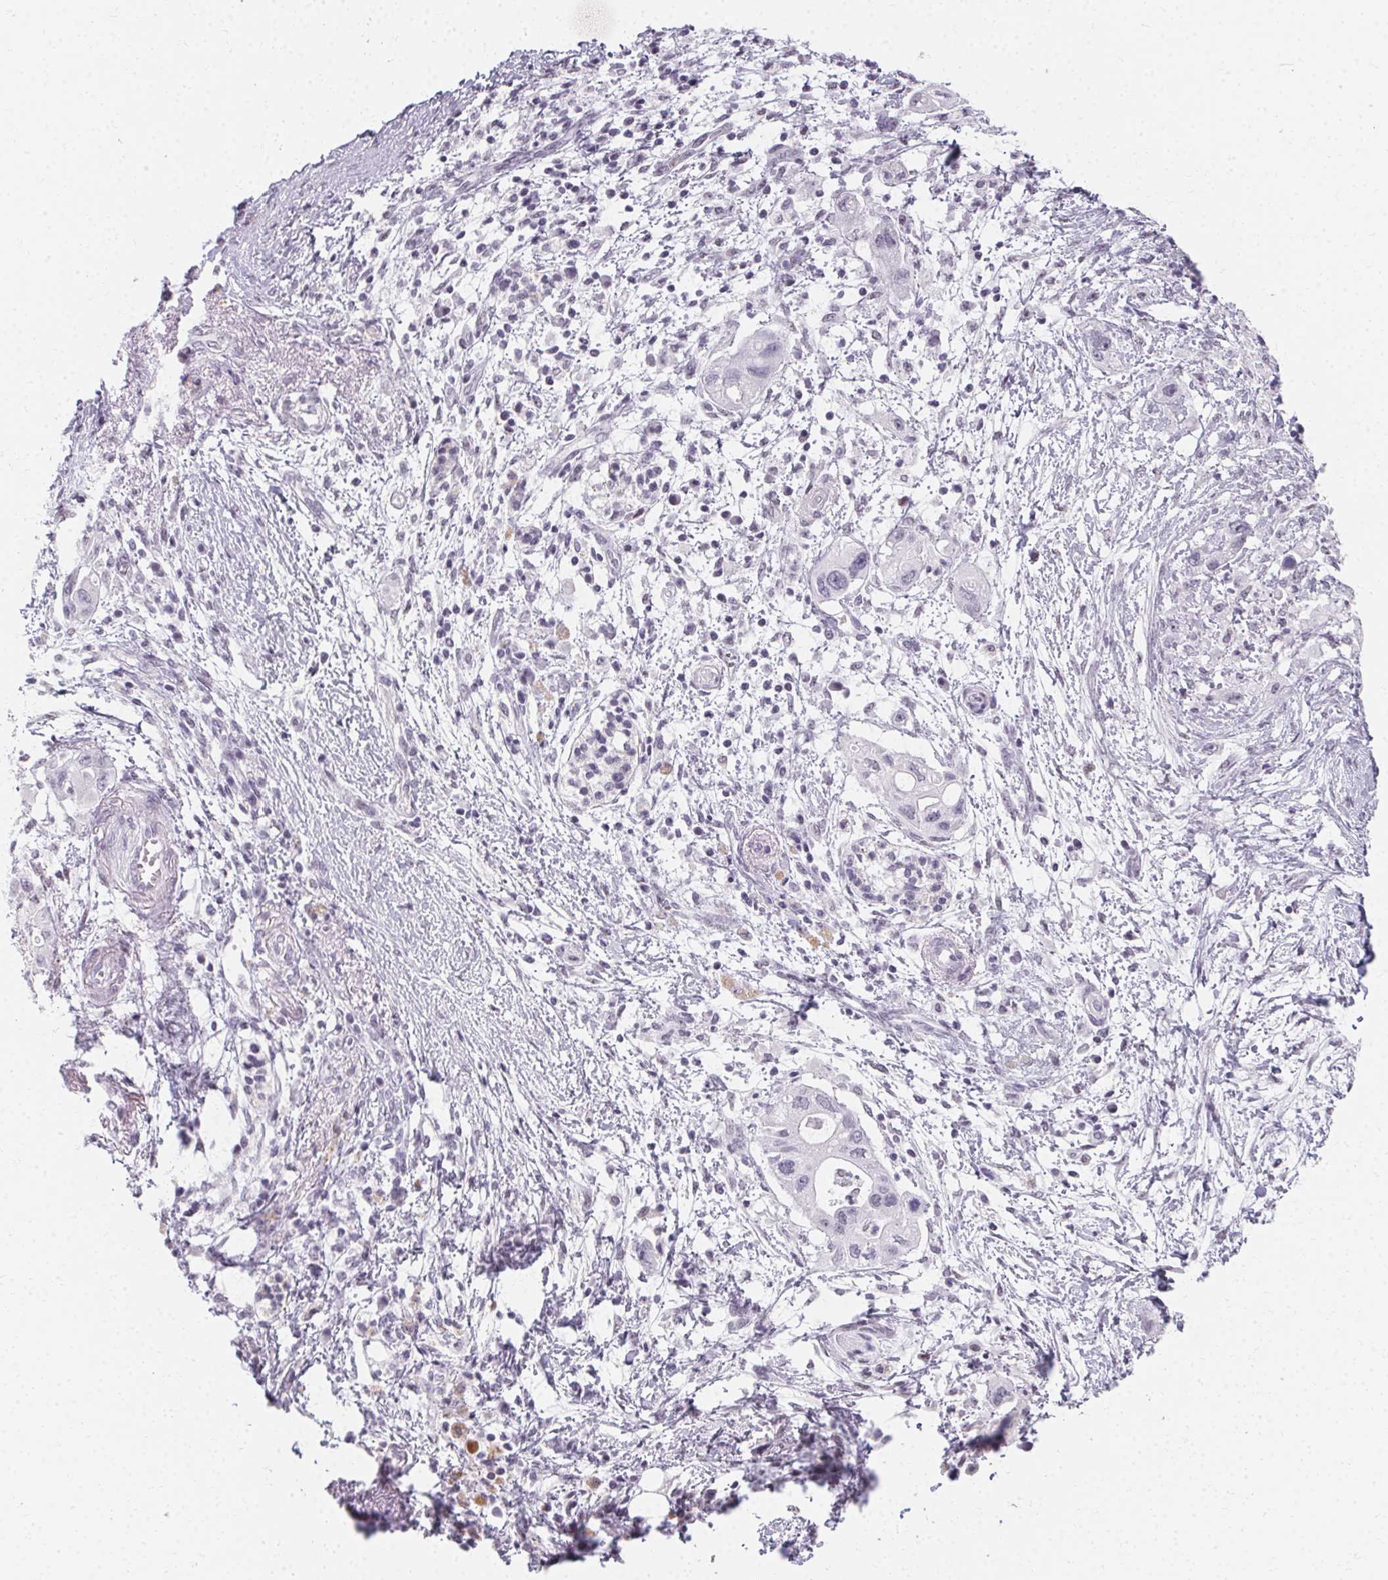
{"staining": {"intensity": "negative", "quantity": "none", "location": "none"}, "tissue": "pancreatic cancer", "cell_type": "Tumor cells", "image_type": "cancer", "snomed": [{"axis": "morphology", "description": "Adenocarcinoma, NOS"}, {"axis": "topography", "description": "Pancreas"}], "caption": "High magnification brightfield microscopy of pancreatic adenocarcinoma stained with DAB (3,3'-diaminobenzidine) (brown) and counterstained with hematoxylin (blue): tumor cells show no significant expression. (DAB immunohistochemistry (IHC) visualized using brightfield microscopy, high magnification).", "gene": "SYNPR", "patient": {"sex": "female", "age": 72}}